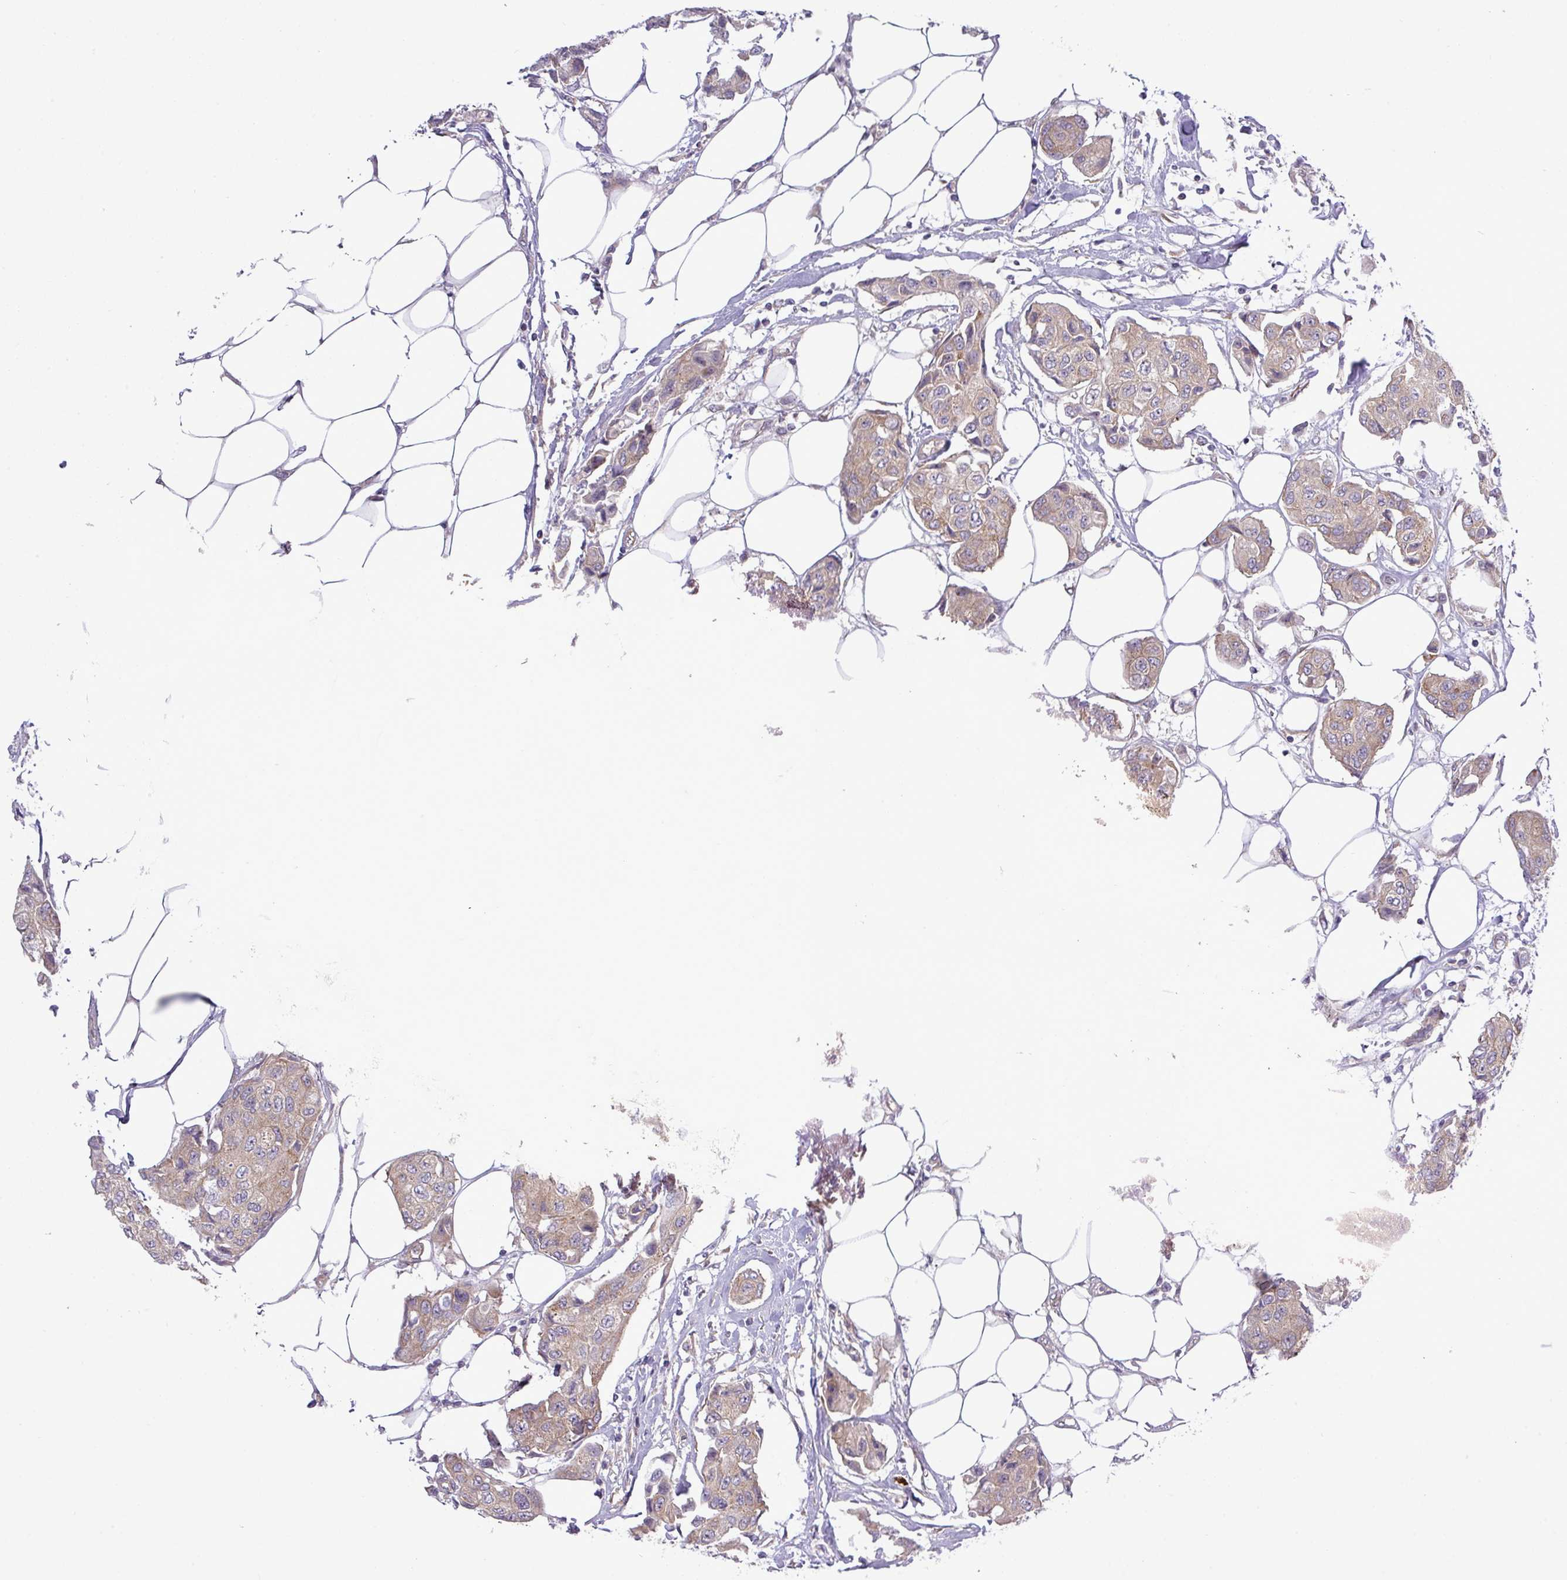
{"staining": {"intensity": "moderate", "quantity": ">75%", "location": "cytoplasmic/membranous"}, "tissue": "breast cancer", "cell_type": "Tumor cells", "image_type": "cancer", "snomed": [{"axis": "morphology", "description": "Duct carcinoma"}, {"axis": "topography", "description": "Breast"}, {"axis": "topography", "description": "Lymph node"}], "caption": "A high-resolution micrograph shows immunohistochemistry (IHC) staining of breast cancer (invasive ductal carcinoma), which exhibits moderate cytoplasmic/membranous positivity in approximately >75% of tumor cells.", "gene": "FAM222B", "patient": {"sex": "female", "age": 80}}